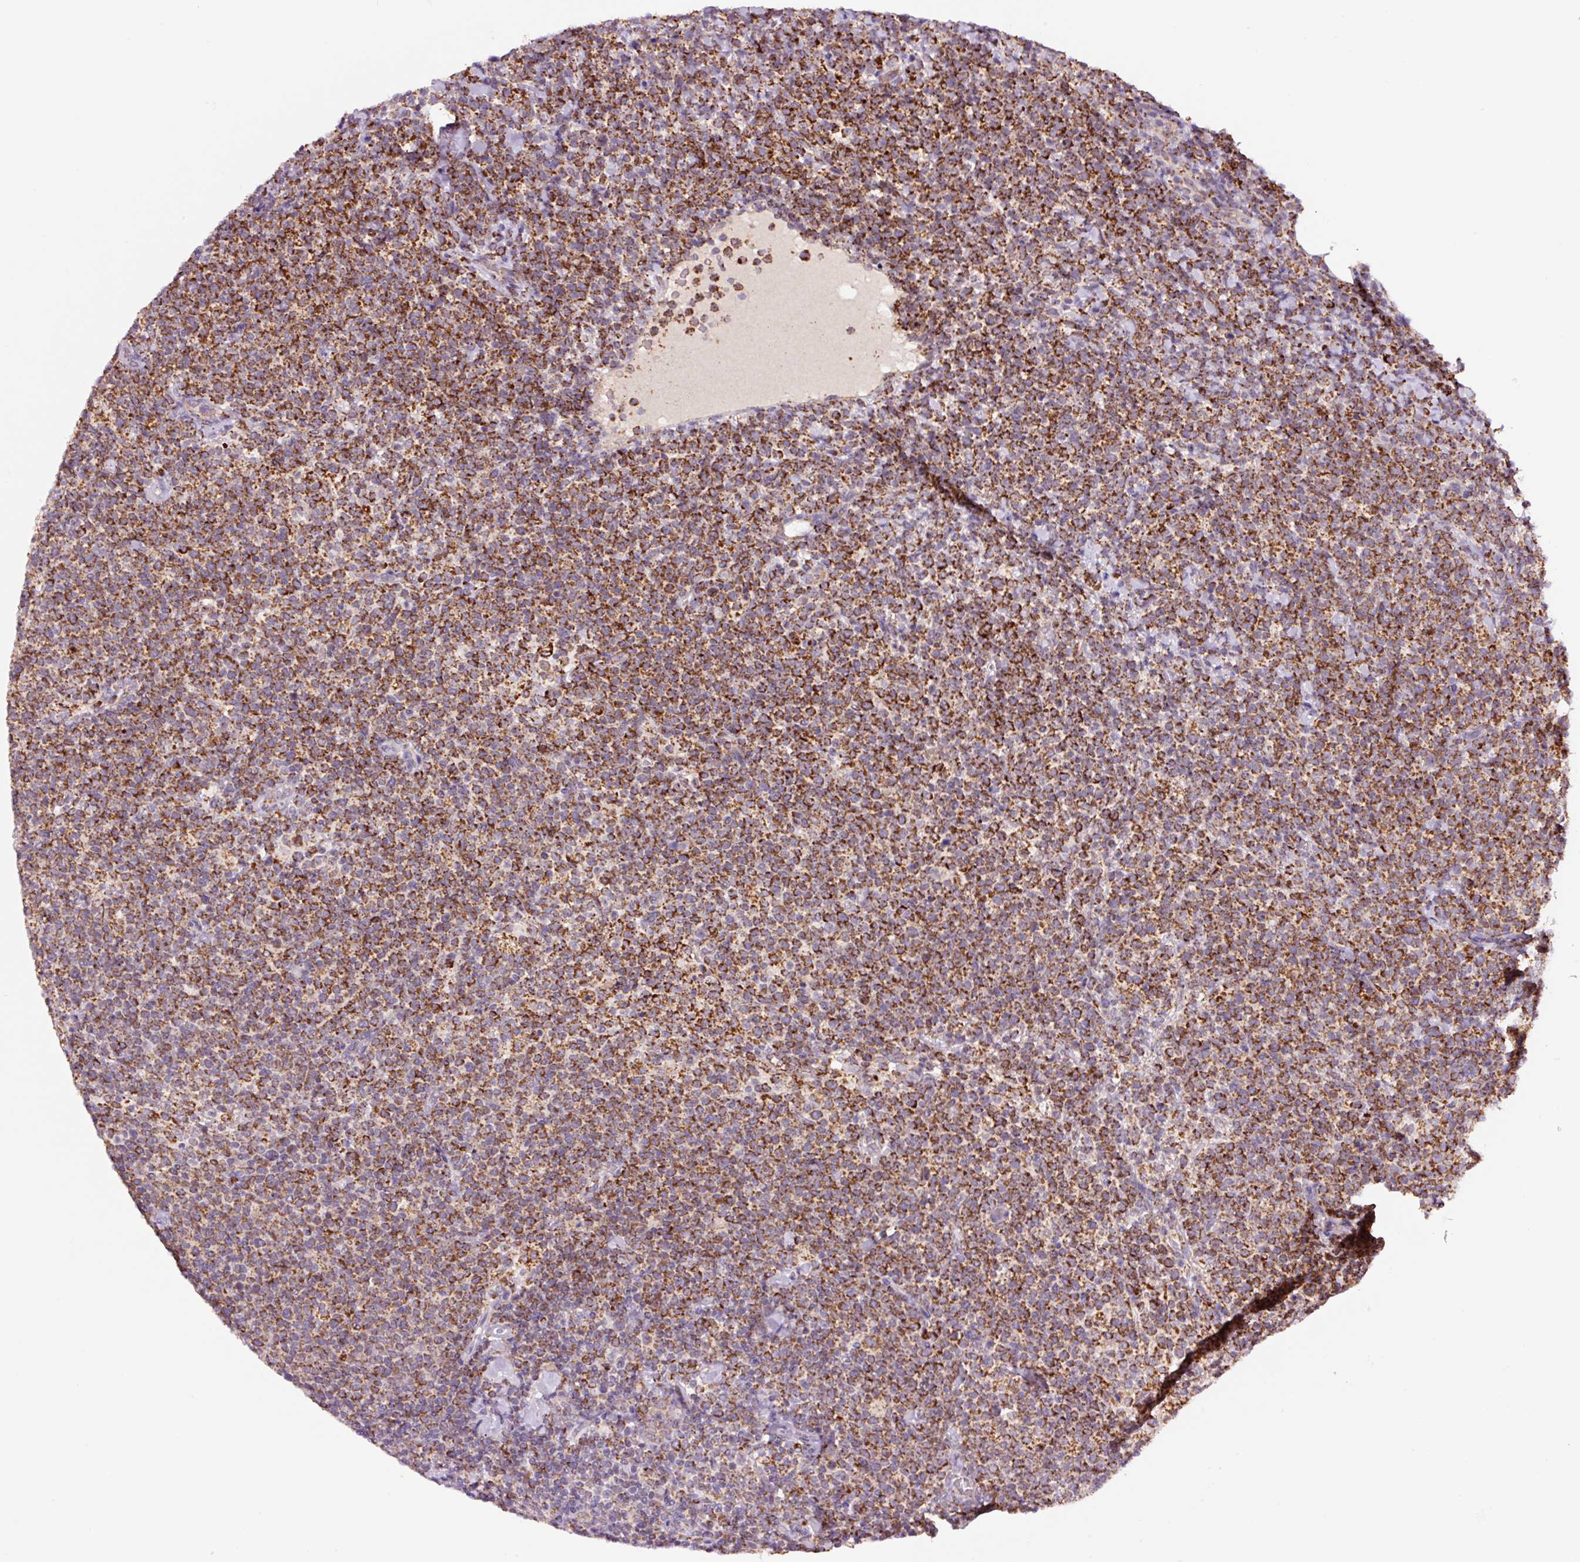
{"staining": {"intensity": "strong", "quantity": ">75%", "location": "cytoplasmic/membranous"}, "tissue": "lymphoma", "cell_type": "Tumor cells", "image_type": "cancer", "snomed": [{"axis": "morphology", "description": "Malignant lymphoma, non-Hodgkin's type, High grade"}, {"axis": "topography", "description": "Lymph node"}], "caption": "A brown stain labels strong cytoplasmic/membranous expression of a protein in human lymphoma tumor cells.", "gene": "PCK2", "patient": {"sex": "male", "age": 61}}